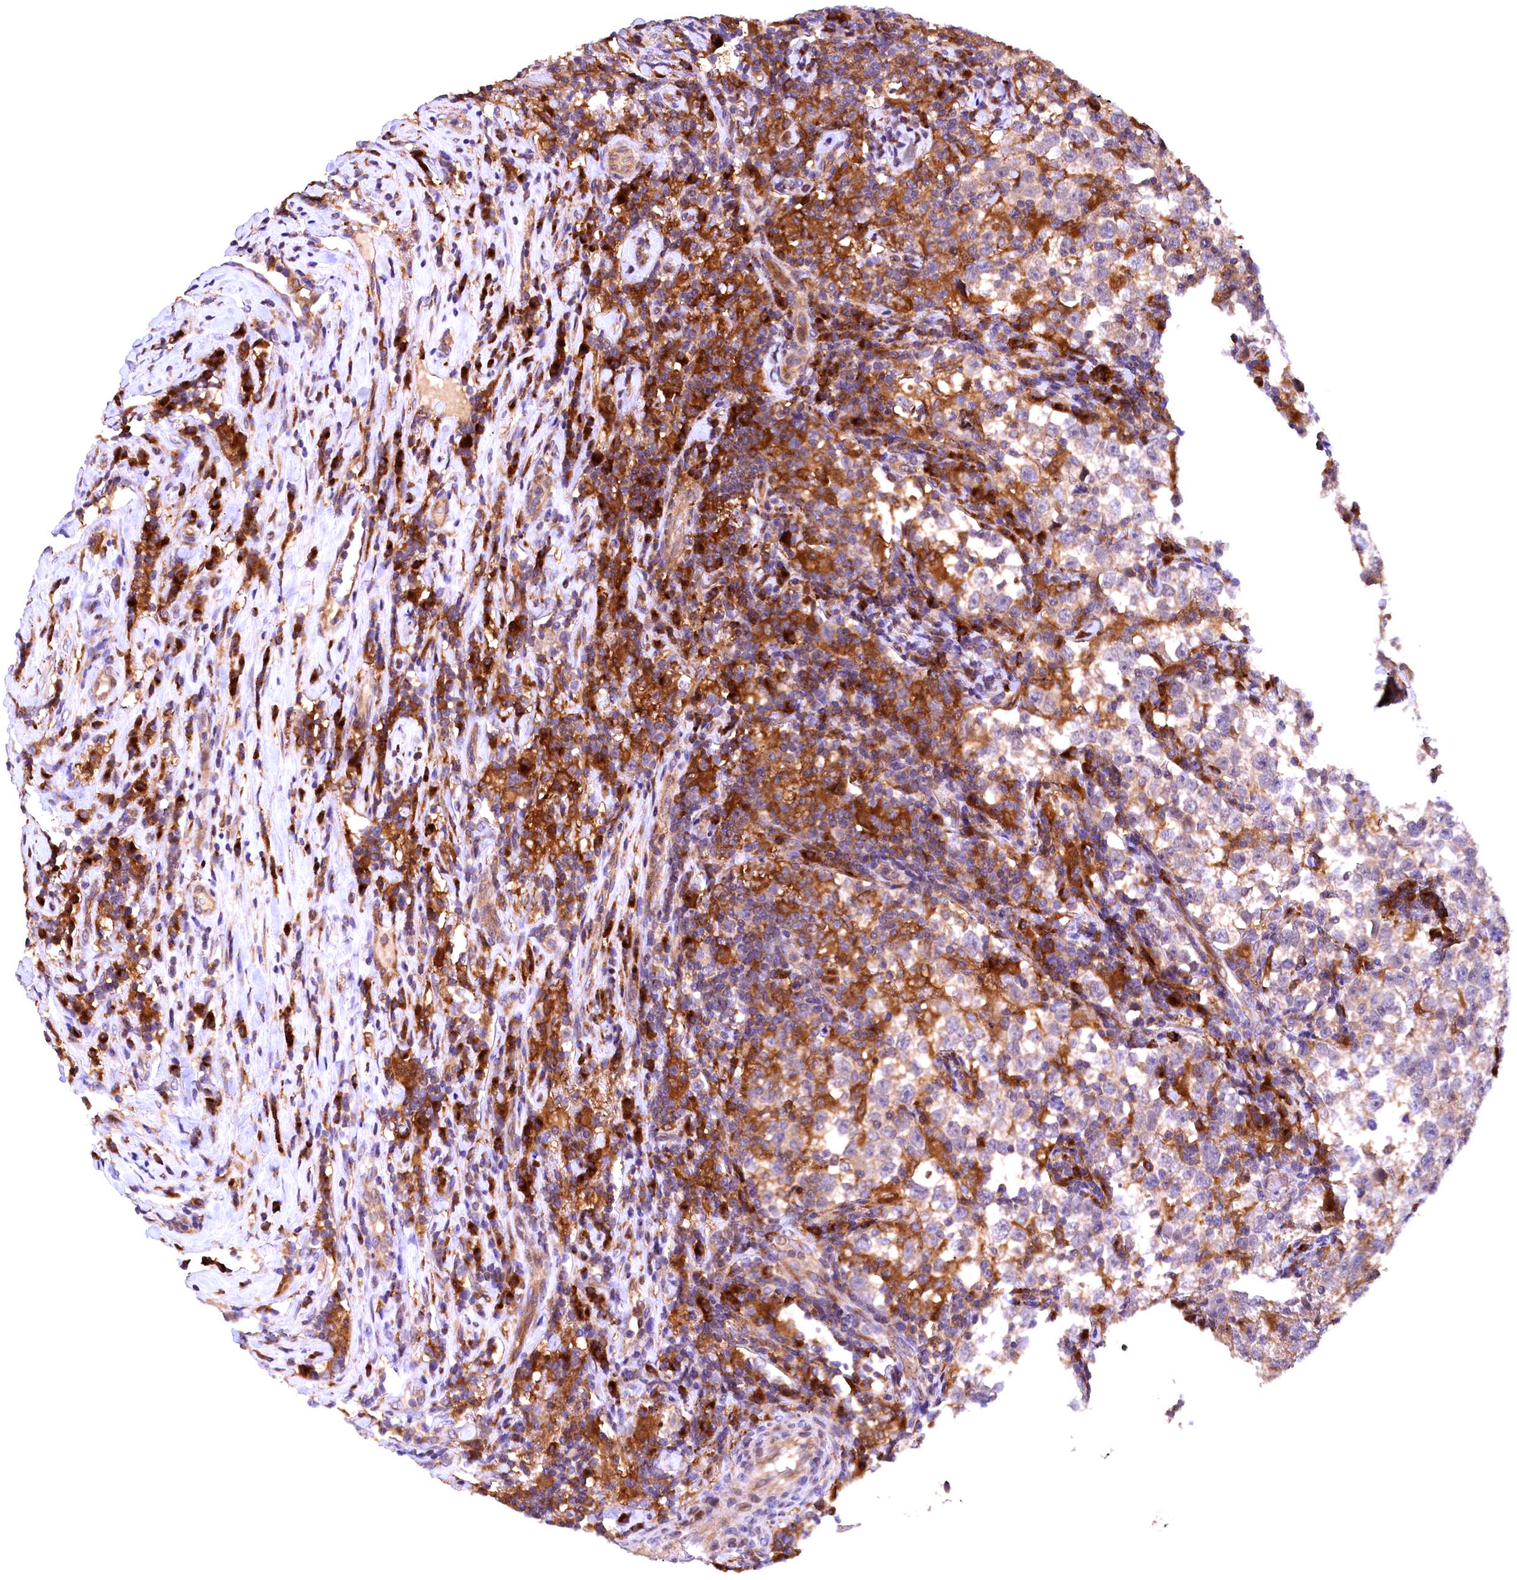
{"staining": {"intensity": "weak", "quantity": "25%-75%", "location": "cytoplasmic/membranous"}, "tissue": "testis cancer", "cell_type": "Tumor cells", "image_type": "cancer", "snomed": [{"axis": "morphology", "description": "Normal tissue, NOS"}, {"axis": "morphology", "description": "Seminoma, NOS"}, {"axis": "topography", "description": "Testis"}], "caption": "Protein staining displays weak cytoplasmic/membranous expression in about 25%-75% of tumor cells in testis cancer.", "gene": "NAIP", "patient": {"sex": "male", "age": 43}}